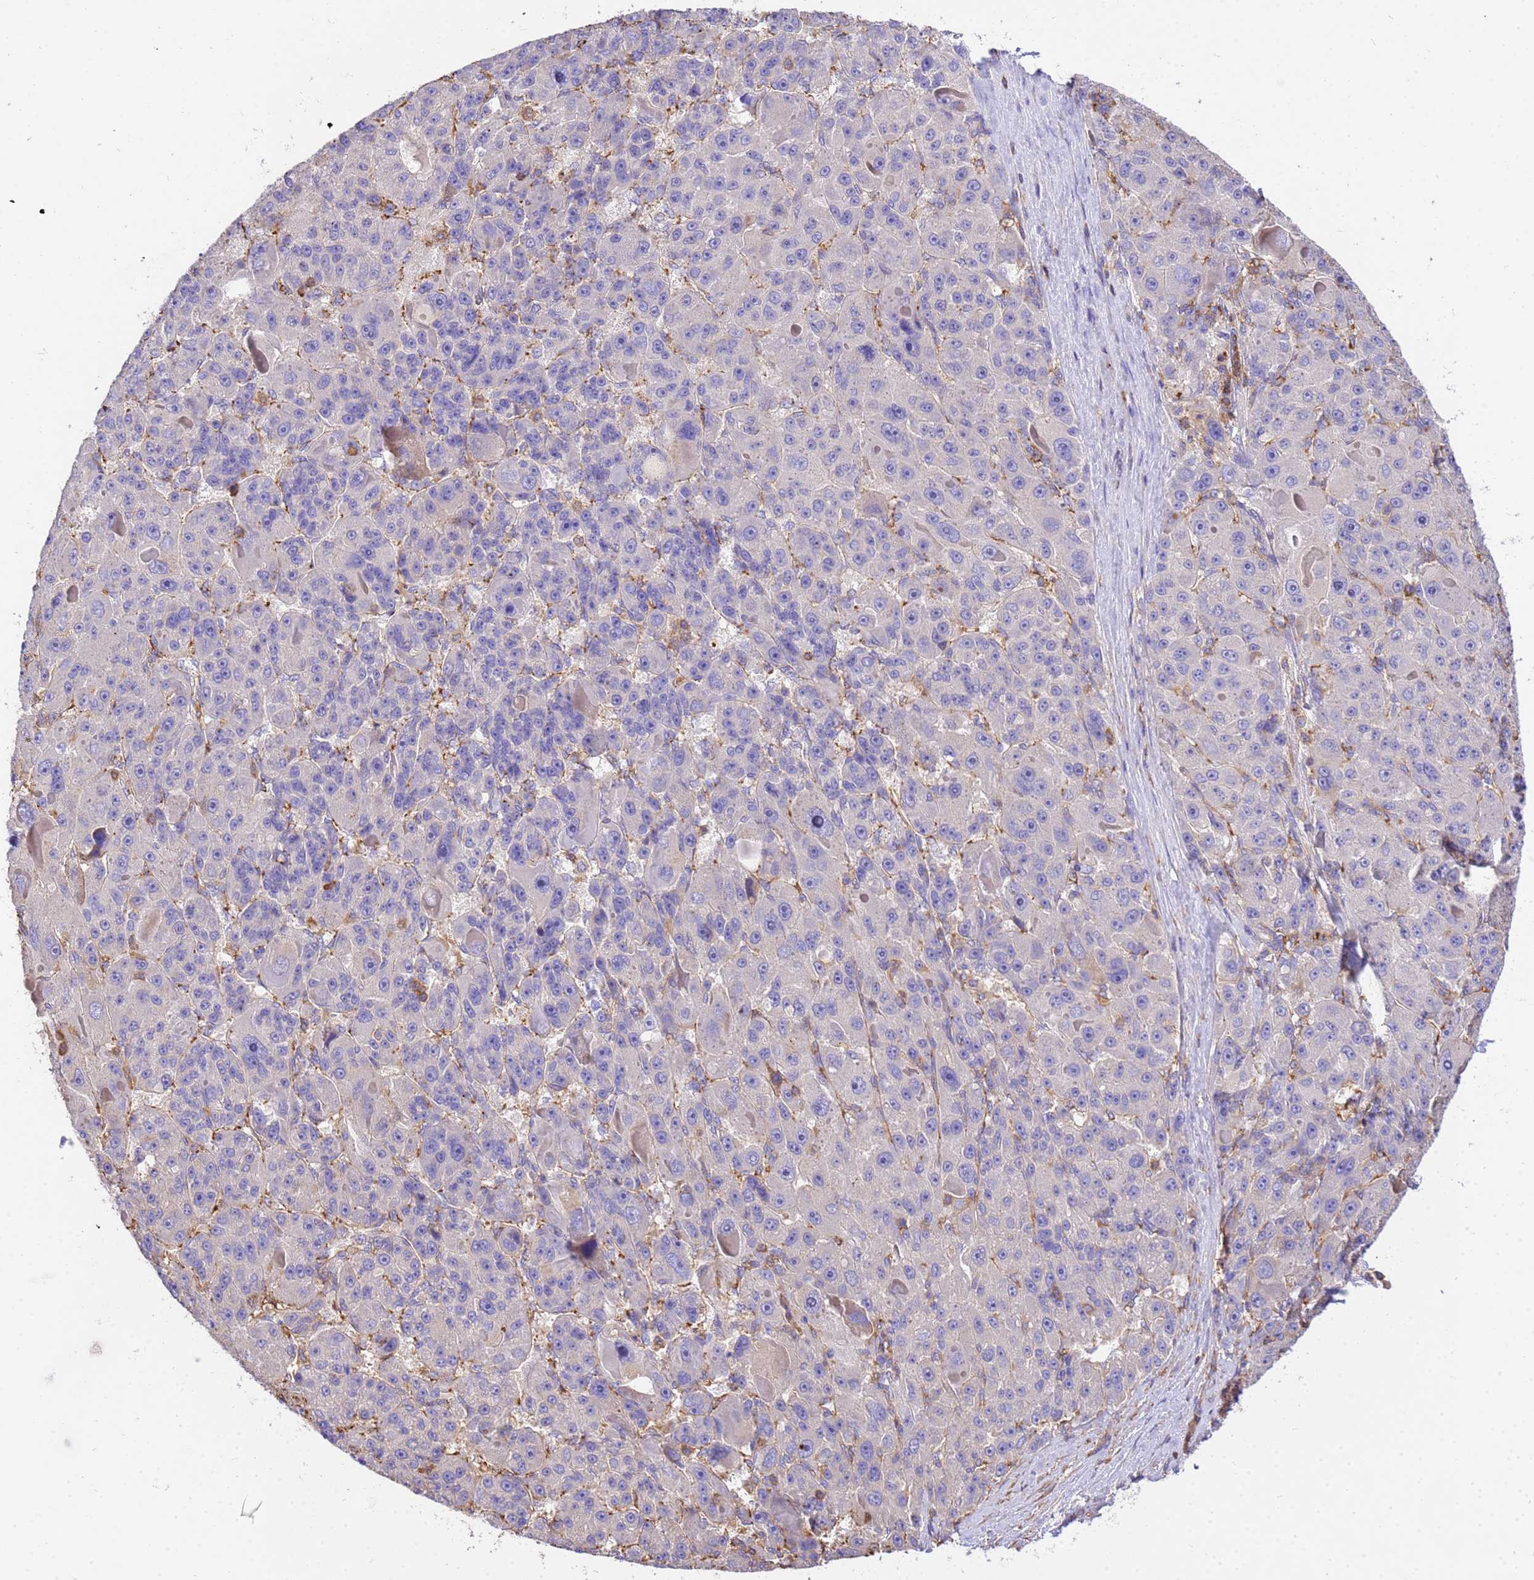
{"staining": {"intensity": "negative", "quantity": "none", "location": "none"}, "tissue": "liver cancer", "cell_type": "Tumor cells", "image_type": "cancer", "snomed": [{"axis": "morphology", "description": "Carcinoma, Hepatocellular, NOS"}, {"axis": "topography", "description": "Liver"}], "caption": "Immunohistochemistry (IHC) of human hepatocellular carcinoma (liver) shows no positivity in tumor cells. The staining was performed using DAB (3,3'-diaminobenzidine) to visualize the protein expression in brown, while the nuclei were stained in blue with hematoxylin (Magnification: 20x).", "gene": "WDR64", "patient": {"sex": "male", "age": 76}}